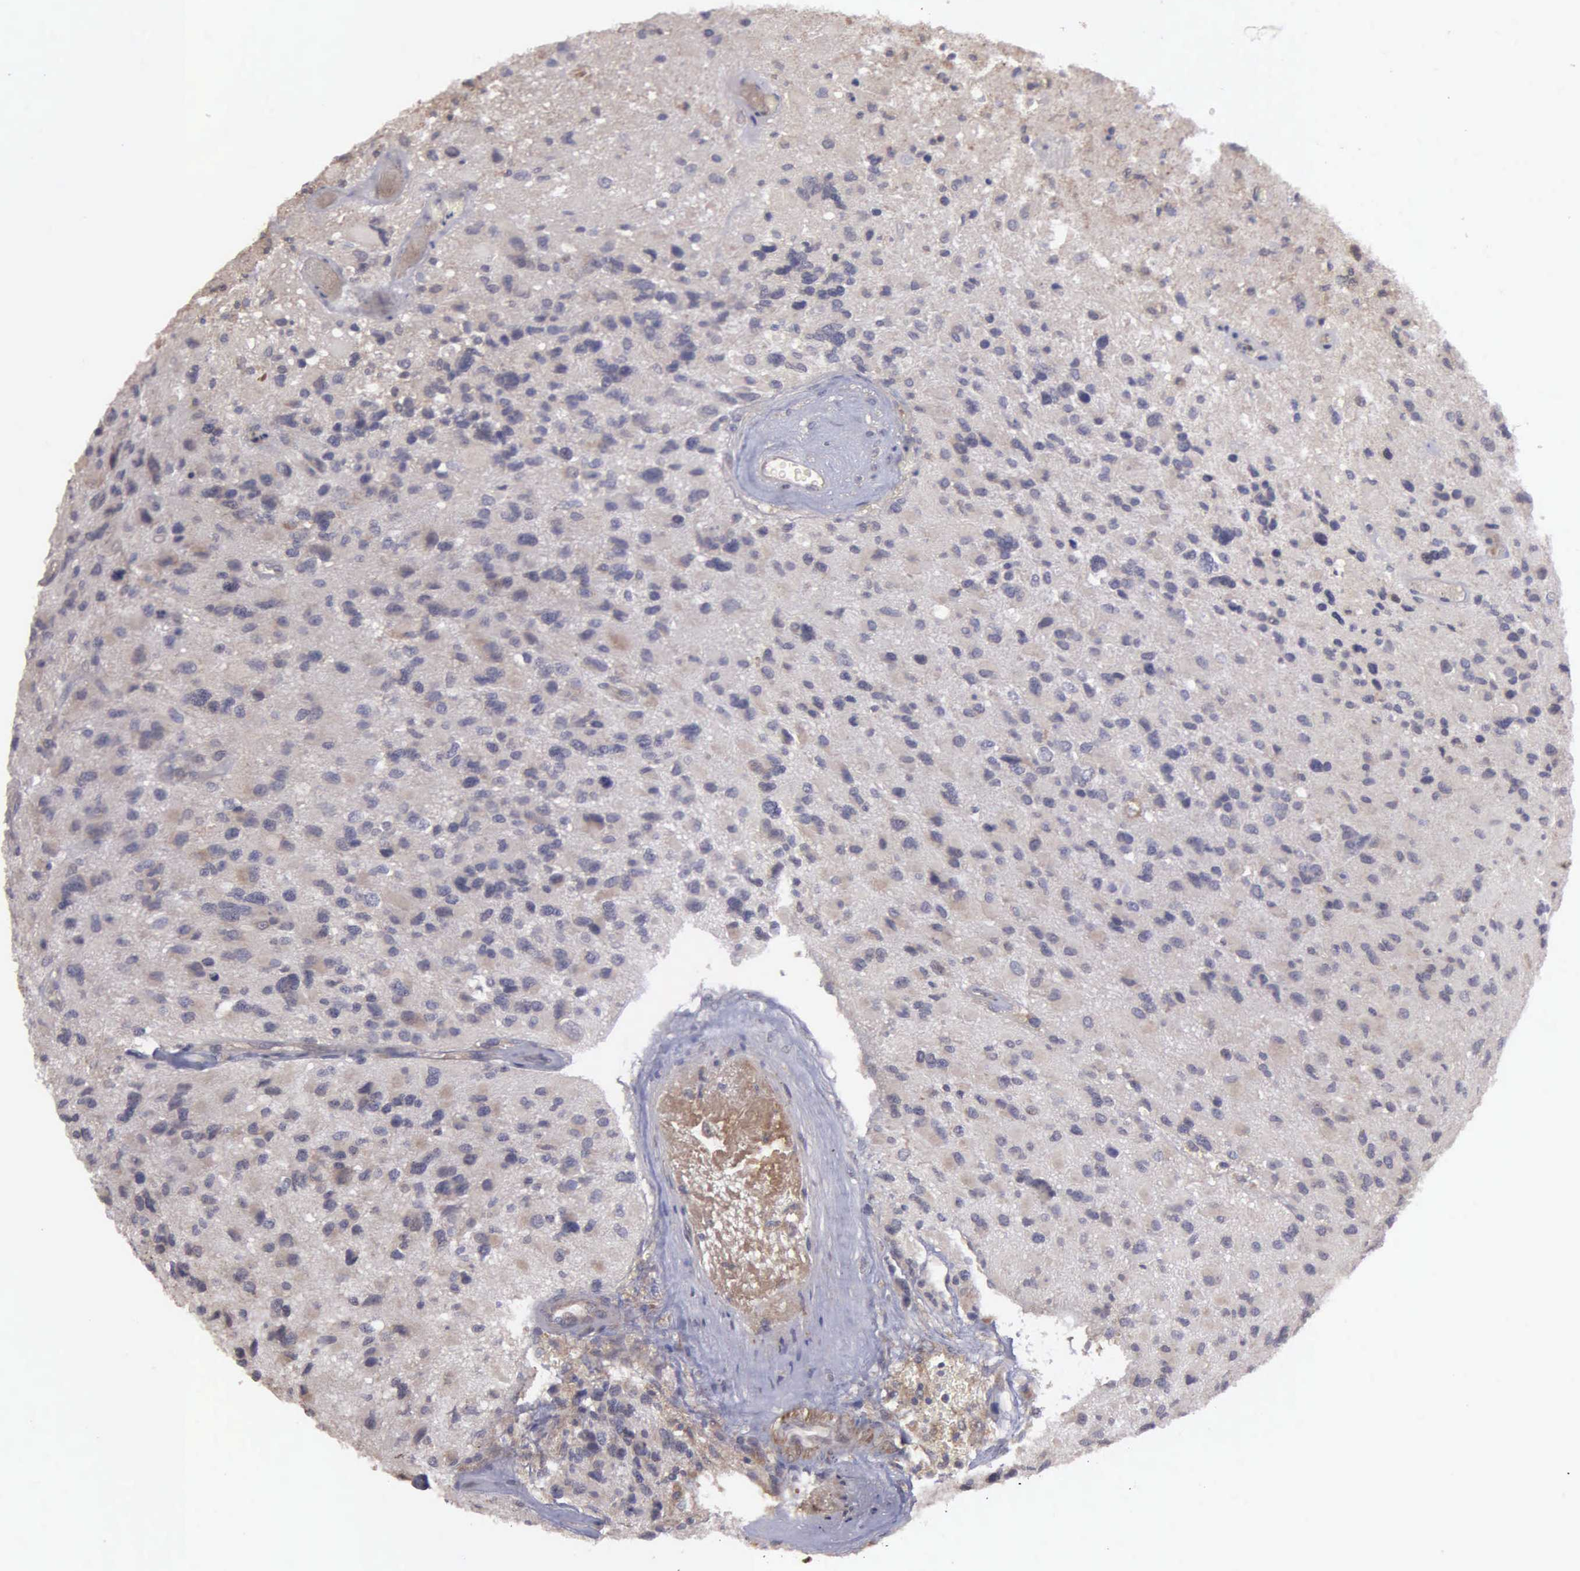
{"staining": {"intensity": "weak", "quantity": ">75%", "location": "cytoplasmic/membranous"}, "tissue": "glioma", "cell_type": "Tumor cells", "image_type": "cancer", "snomed": [{"axis": "morphology", "description": "Glioma, malignant, High grade"}, {"axis": "topography", "description": "Brain"}], "caption": "Malignant glioma (high-grade) tissue demonstrates weak cytoplasmic/membranous positivity in about >75% of tumor cells, visualized by immunohistochemistry.", "gene": "RTL10", "patient": {"sex": "male", "age": 69}}